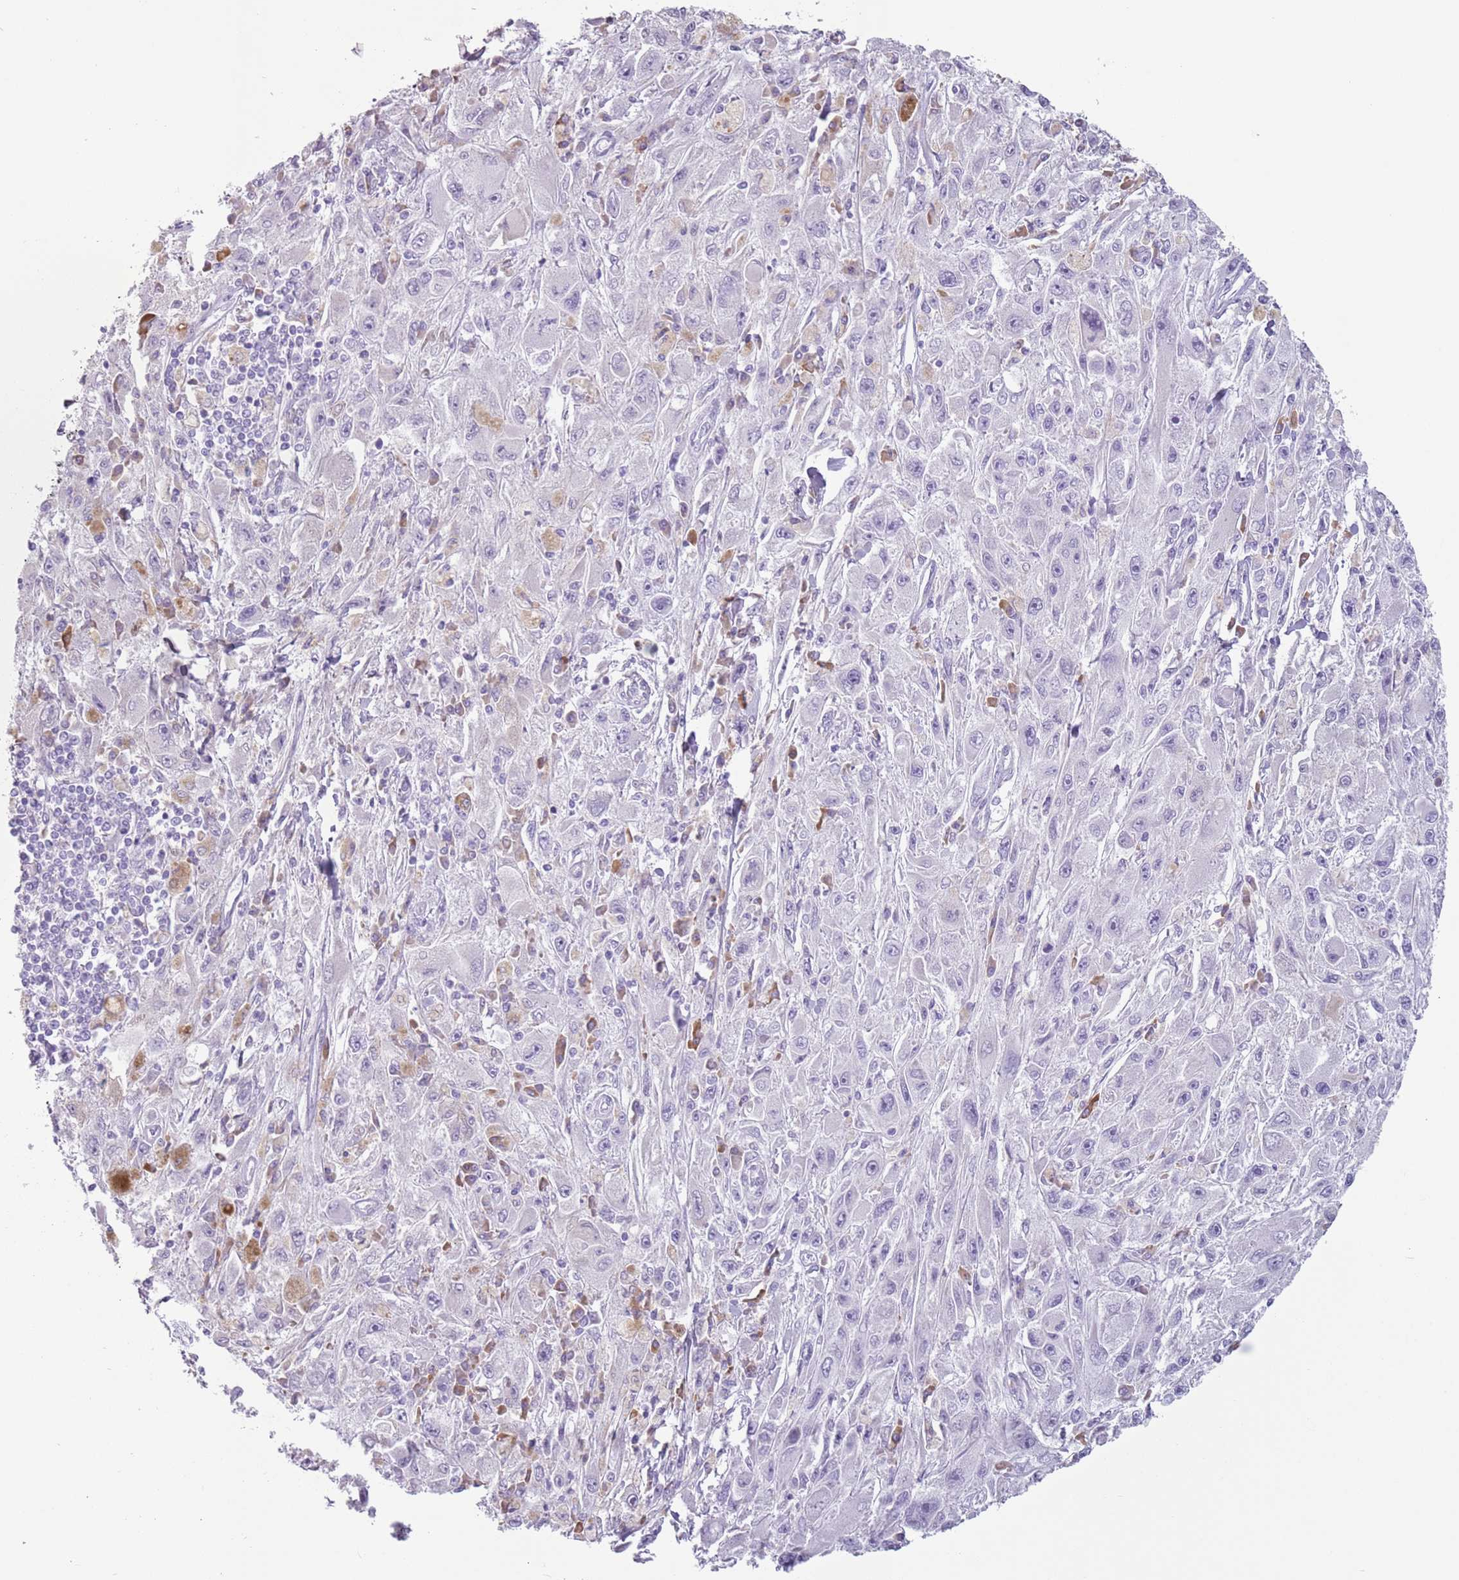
{"staining": {"intensity": "negative", "quantity": "none", "location": "none"}, "tissue": "melanoma", "cell_type": "Tumor cells", "image_type": "cancer", "snomed": [{"axis": "morphology", "description": "Malignant melanoma, Metastatic site"}, {"axis": "topography", "description": "Skin"}], "caption": "An image of malignant melanoma (metastatic site) stained for a protein demonstrates no brown staining in tumor cells.", "gene": "HYOU1", "patient": {"sex": "male", "age": 53}}